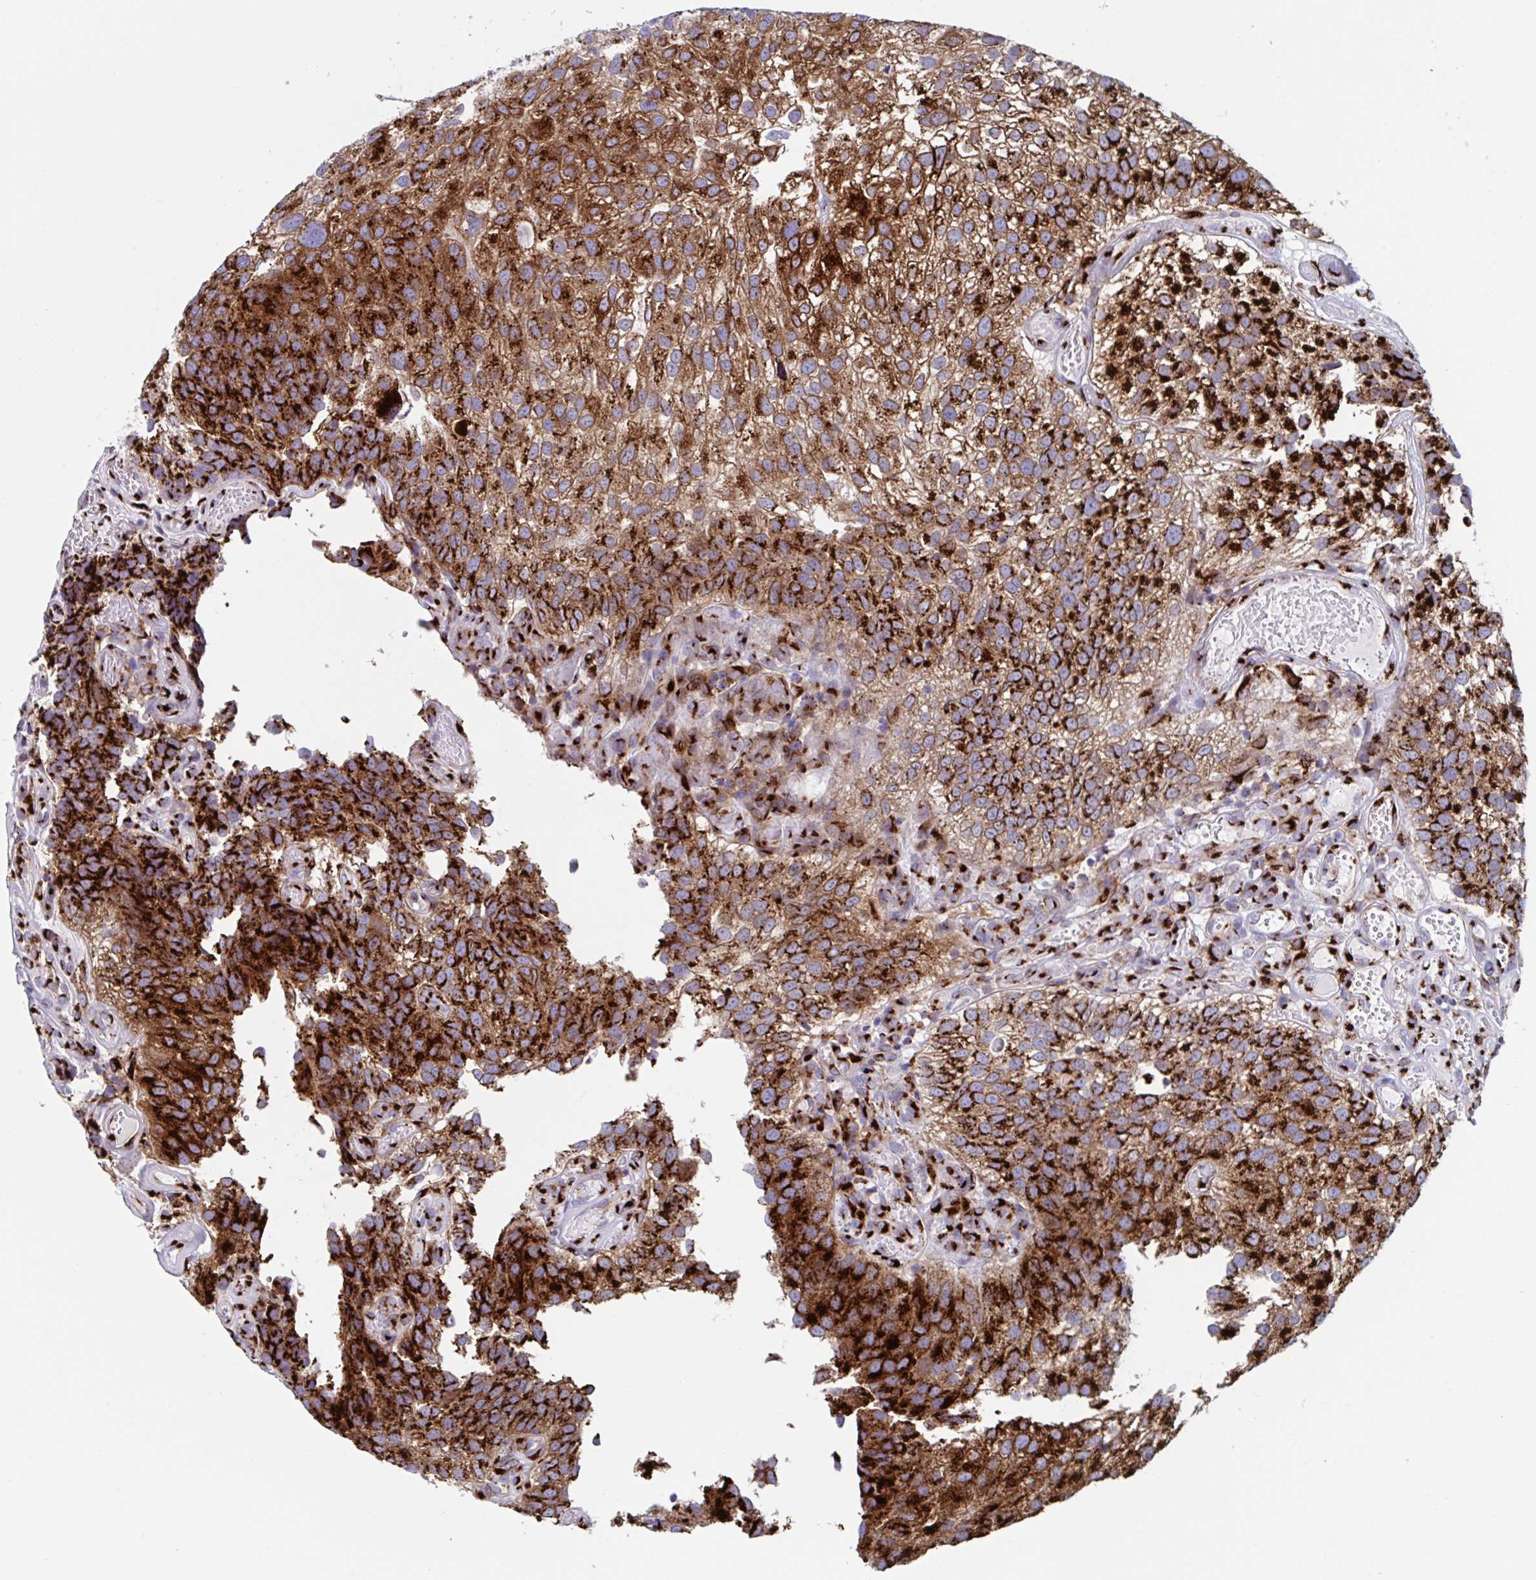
{"staining": {"intensity": "strong", "quantity": ">75%", "location": "cytoplasmic/membranous"}, "tissue": "urothelial cancer", "cell_type": "Tumor cells", "image_type": "cancer", "snomed": [{"axis": "morphology", "description": "Urothelial carcinoma, NOS"}, {"axis": "topography", "description": "Urinary bladder"}], "caption": "Brown immunohistochemical staining in human transitional cell carcinoma exhibits strong cytoplasmic/membranous staining in about >75% of tumor cells. Ihc stains the protein in brown and the nuclei are stained blue.", "gene": "RFK", "patient": {"sex": "male", "age": 87}}